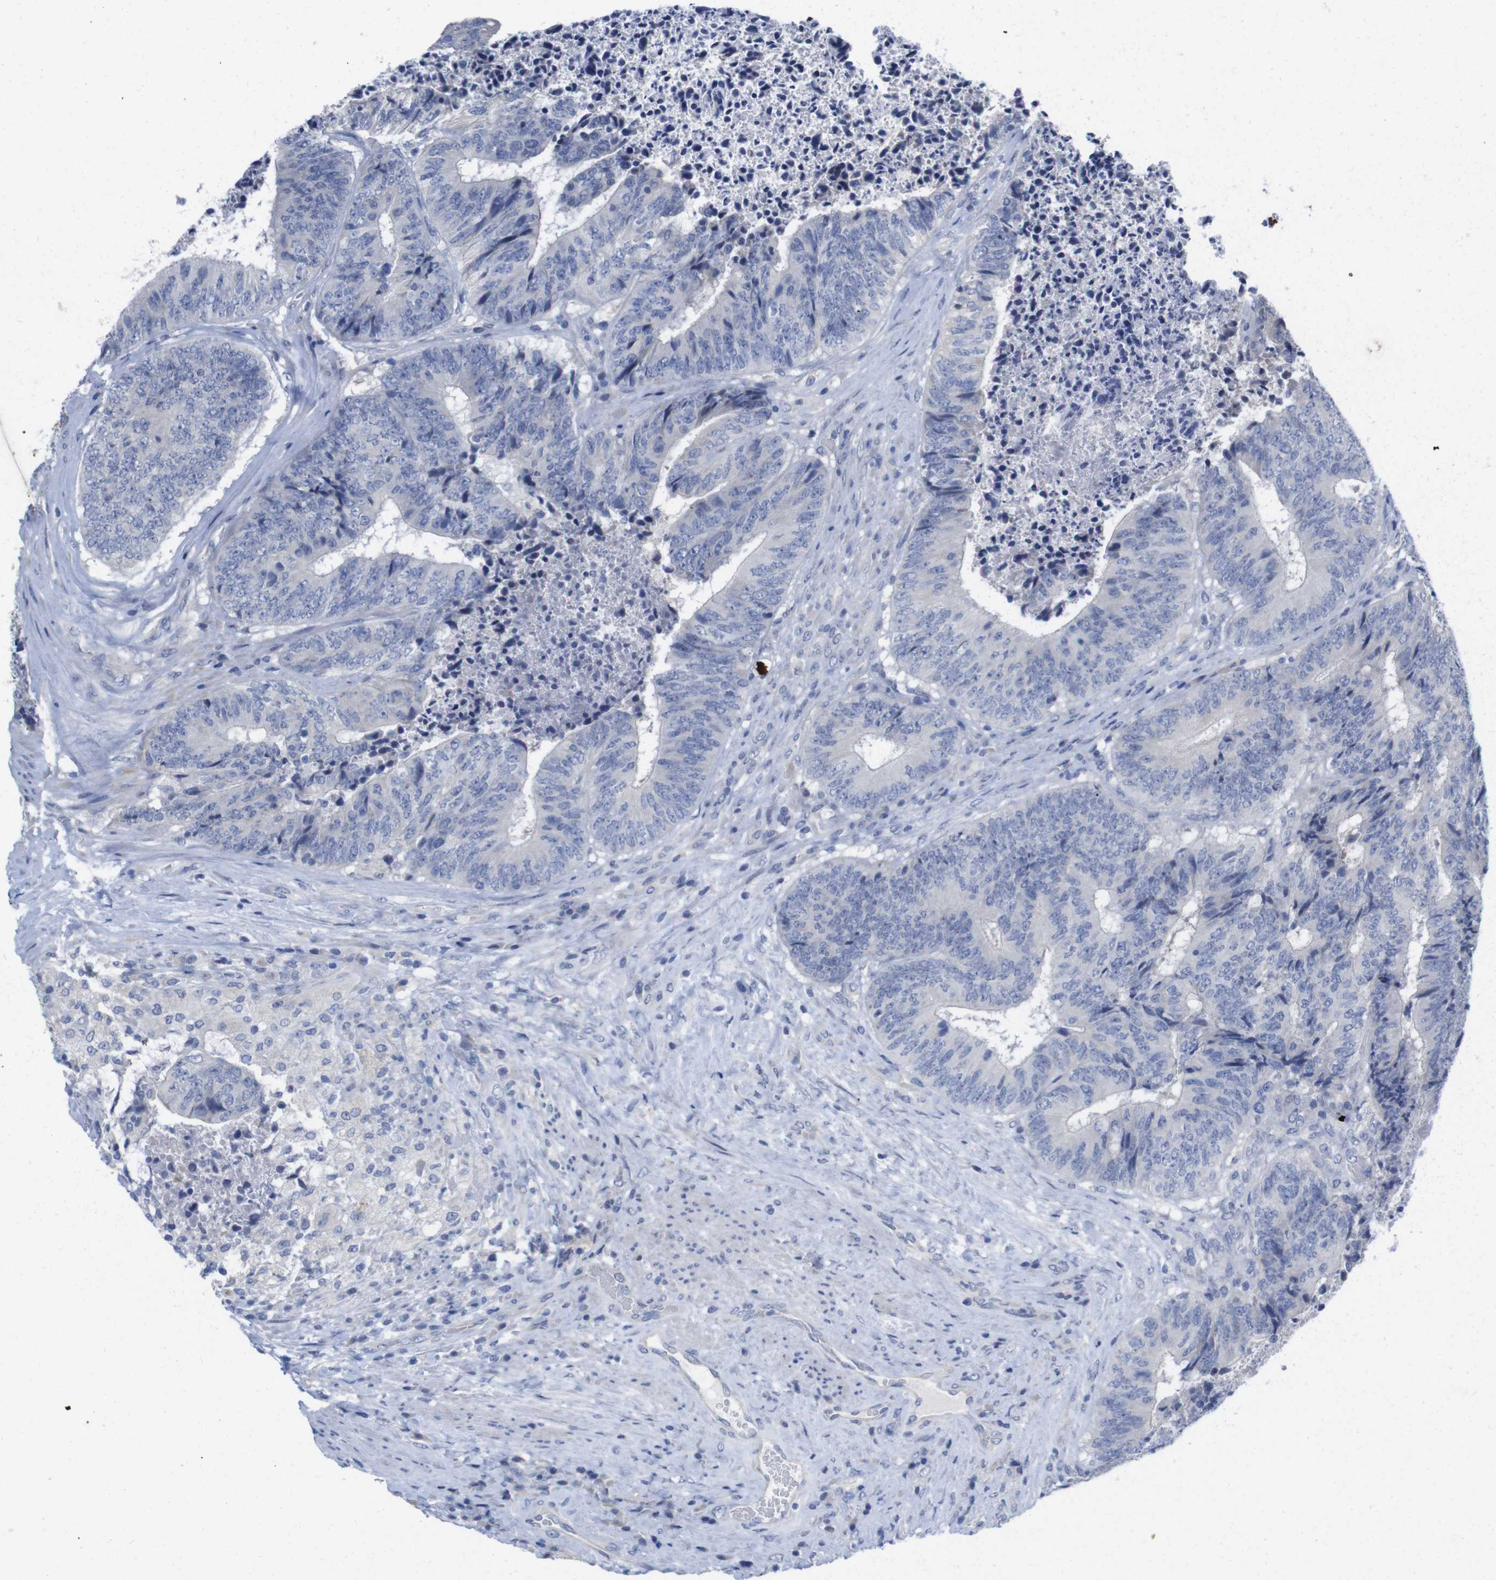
{"staining": {"intensity": "weak", "quantity": "<25%", "location": "cytoplasmic/membranous"}, "tissue": "colorectal cancer", "cell_type": "Tumor cells", "image_type": "cancer", "snomed": [{"axis": "morphology", "description": "Adenocarcinoma, NOS"}, {"axis": "topography", "description": "Rectum"}], "caption": "The photomicrograph demonstrates no staining of tumor cells in colorectal cancer. (DAB IHC with hematoxylin counter stain).", "gene": "TNNI3", "patient": {"sex": "male", "age": 72}}